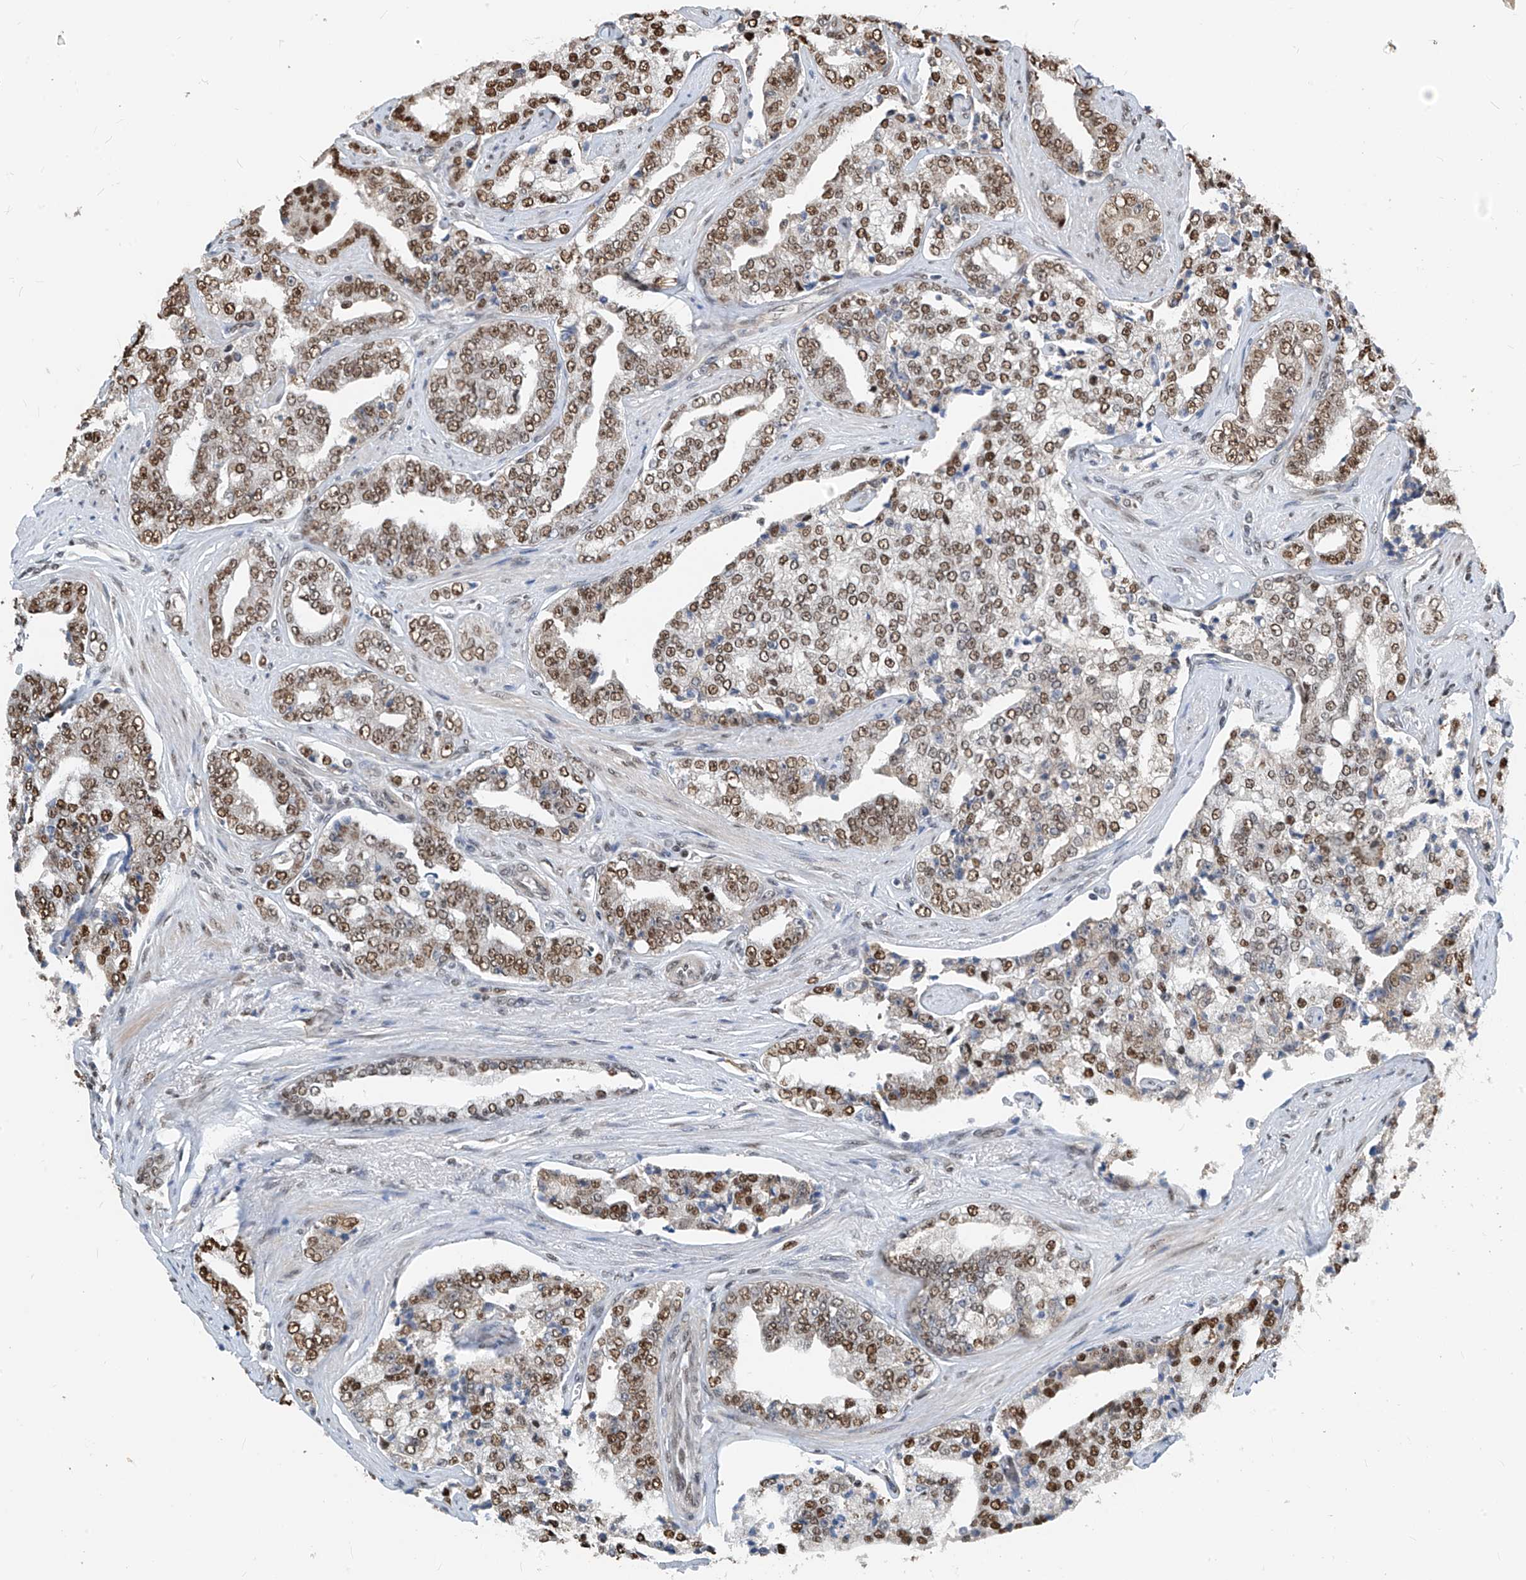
{"staining": {"intensity": "moderate", "quantity": ">75%", "location": "nuclear"}, "tissue": "prostate cancer", "cell_type": "Tumor cells", "image_type": "cancer", "snomed": [{"axis": "morphology", "description": "Adenocarcinoma, High grade"}, {"axis": "topography", "description": "Prostate"}], "caption": "Tumor cells reveal moderate nuclear expression in about >75% of cells in prostate cancer (adenocarcinoma (high-grade)). The staining was performed using DAB (3,3'-diaminobenzidine), with brown indicating positive protein expression. Nuclei are stained blue with hematoxylin.", "gene": "RBP7", "patient": {"sex": "male", "age": 71}}